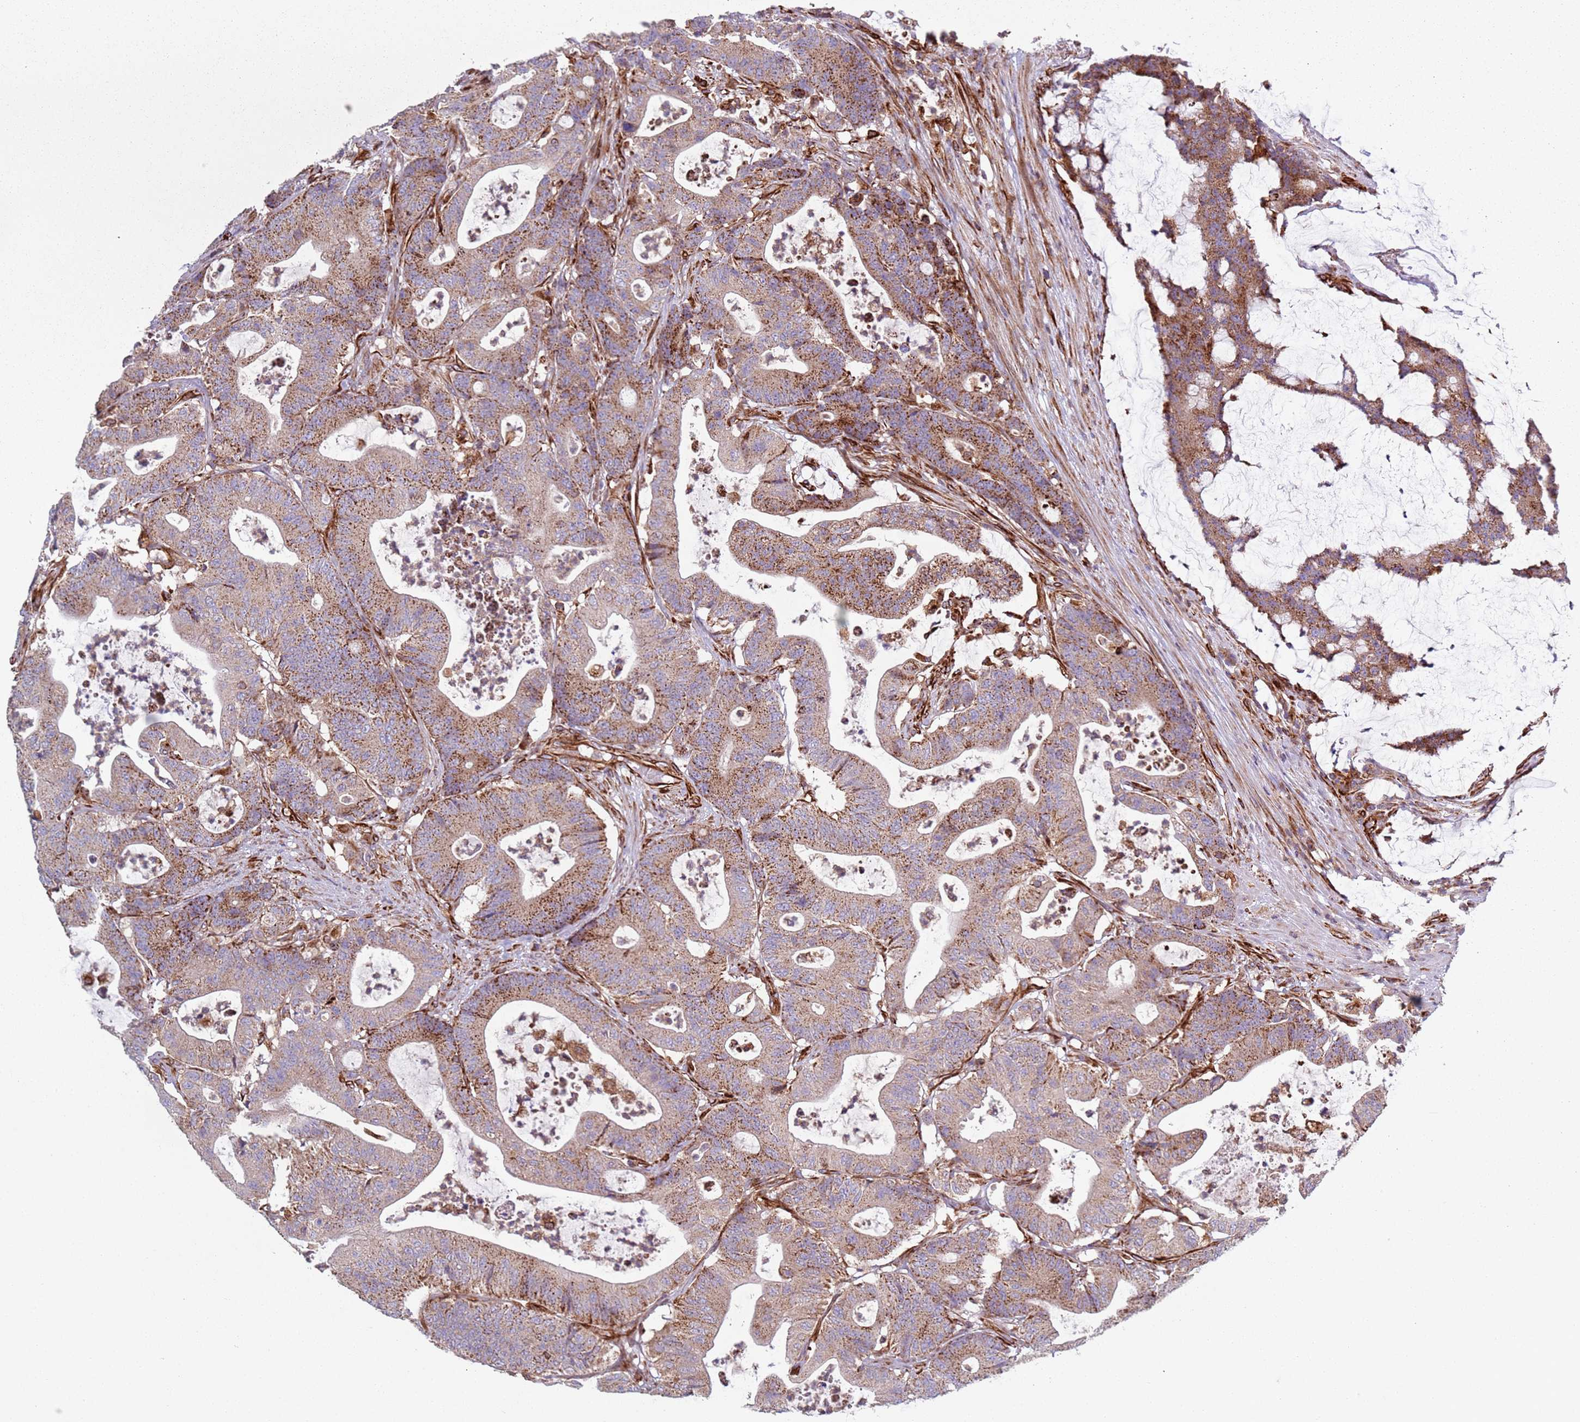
{"staining": {"intensity": "moderate", "quantity": "25%-75%", "location": "cytoplasmic/membranous"}, "tissue": "colorectal cancer", "cell_type": "Tumor cells", "image_type": "cancer", "snomed": [{"axis": "morphology", "description": "Adenocarcinoma, NOS"}, {"axis": "topography", "description": "Colon"}], "caption": "Adenocarcinoma (colorectal) stained with a protein marker displays moderate staining in tumor cells.", "gene": "SNAPIN", "patient": {"sex": "female", "age": 84}}